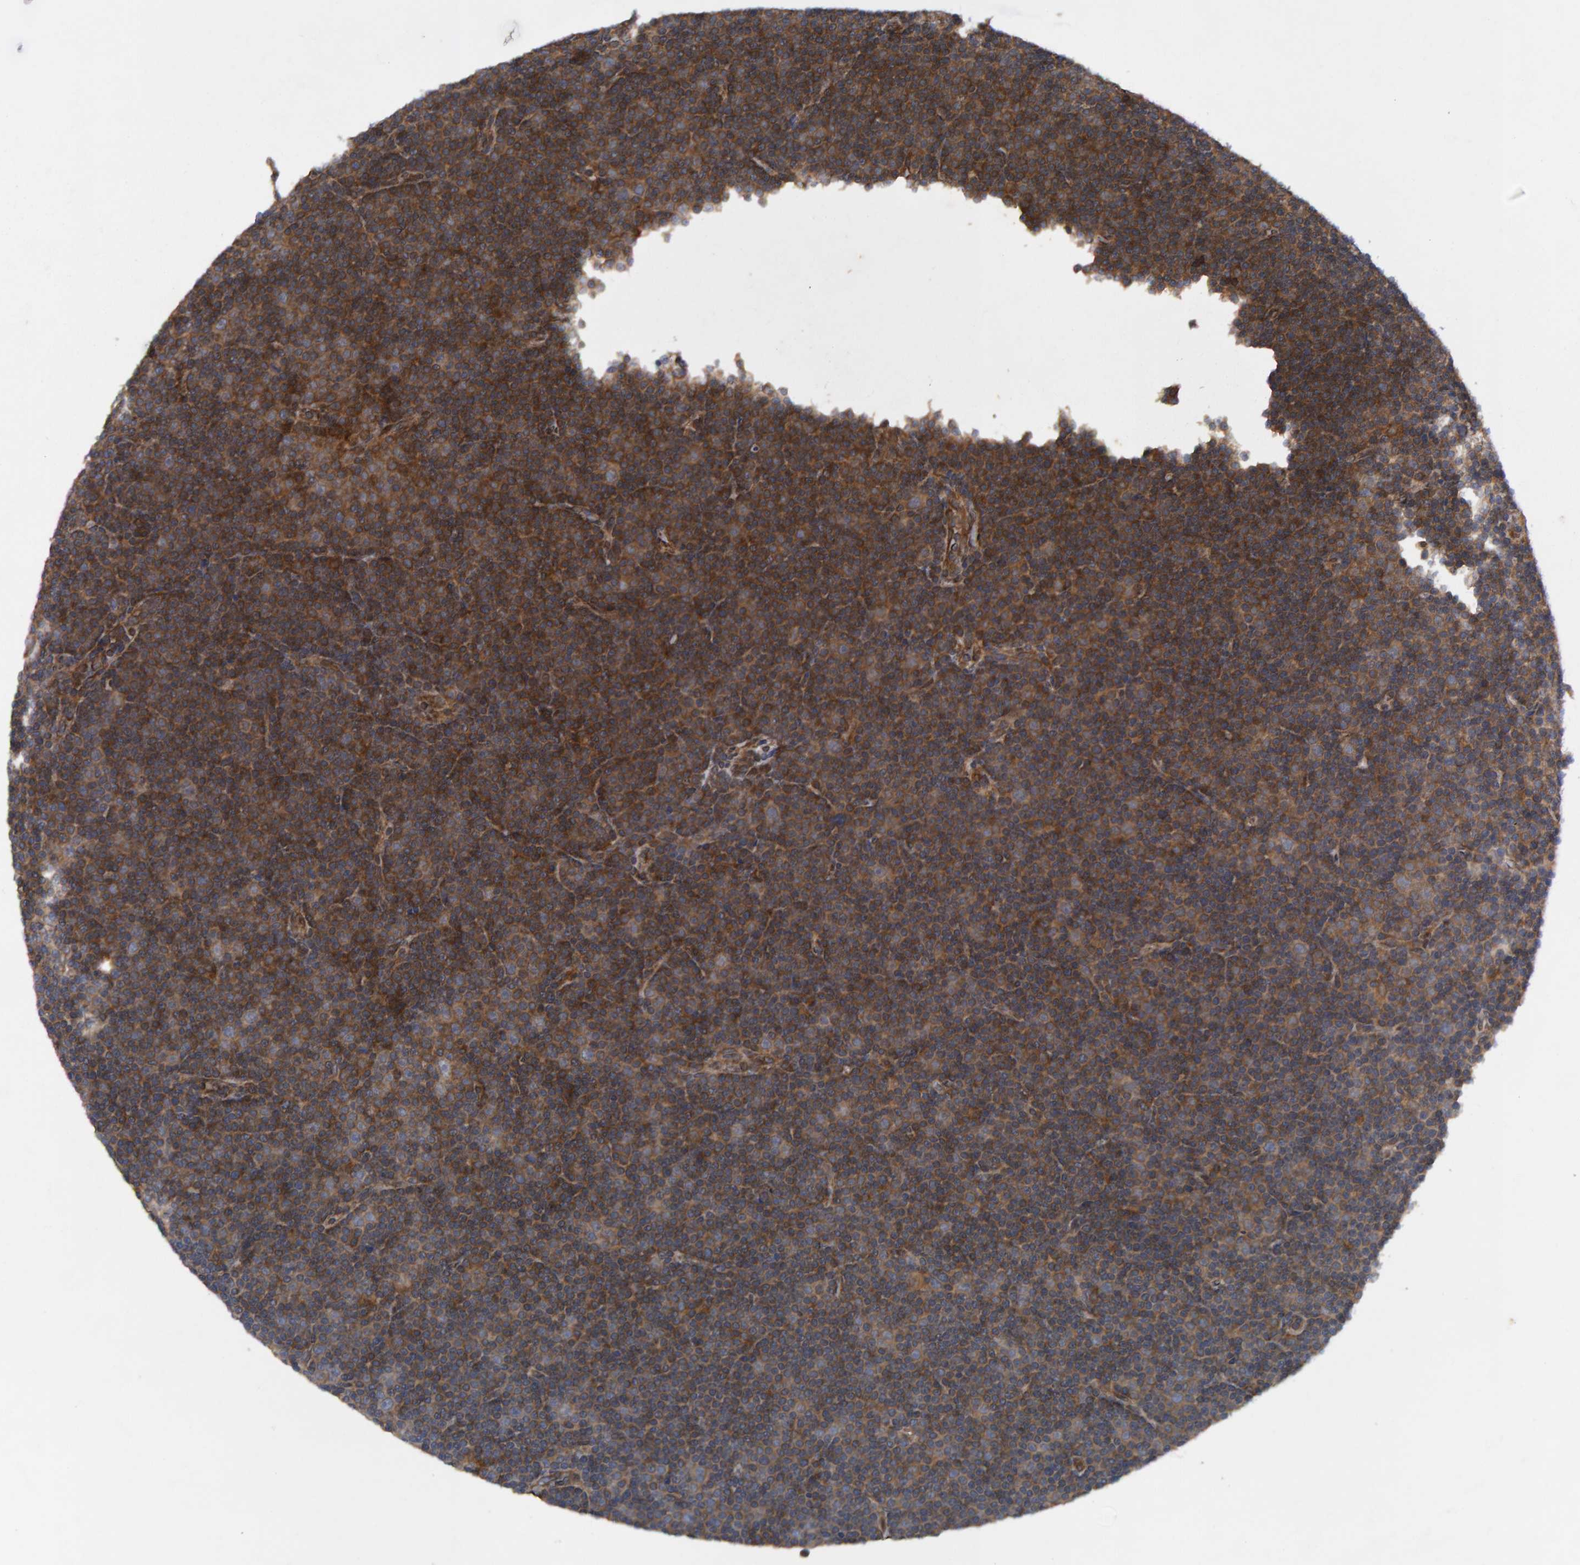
{"staining": {"intensity": "moderate", "quantity": ">75%", "location": "cytoplasmic/membranous"}, "tissue": "lymphoma", "cell_type": "Tumor cells", "image_type": "cancer", "snomed": [{"axis": "morphology", "description": "Malignant lymphoma, non-Hodgkin's type, Low grade"}, {"axis": "topography", "description": "Lymph node"}], "caption": "Moderate cytoplasmic/membranous expression for a protein is appreciated in about >75% of tumor cells of lymphoma using immunohistochemistry.", "gene": "GAB2", "patient": {"sex": "female", "age": 67}}